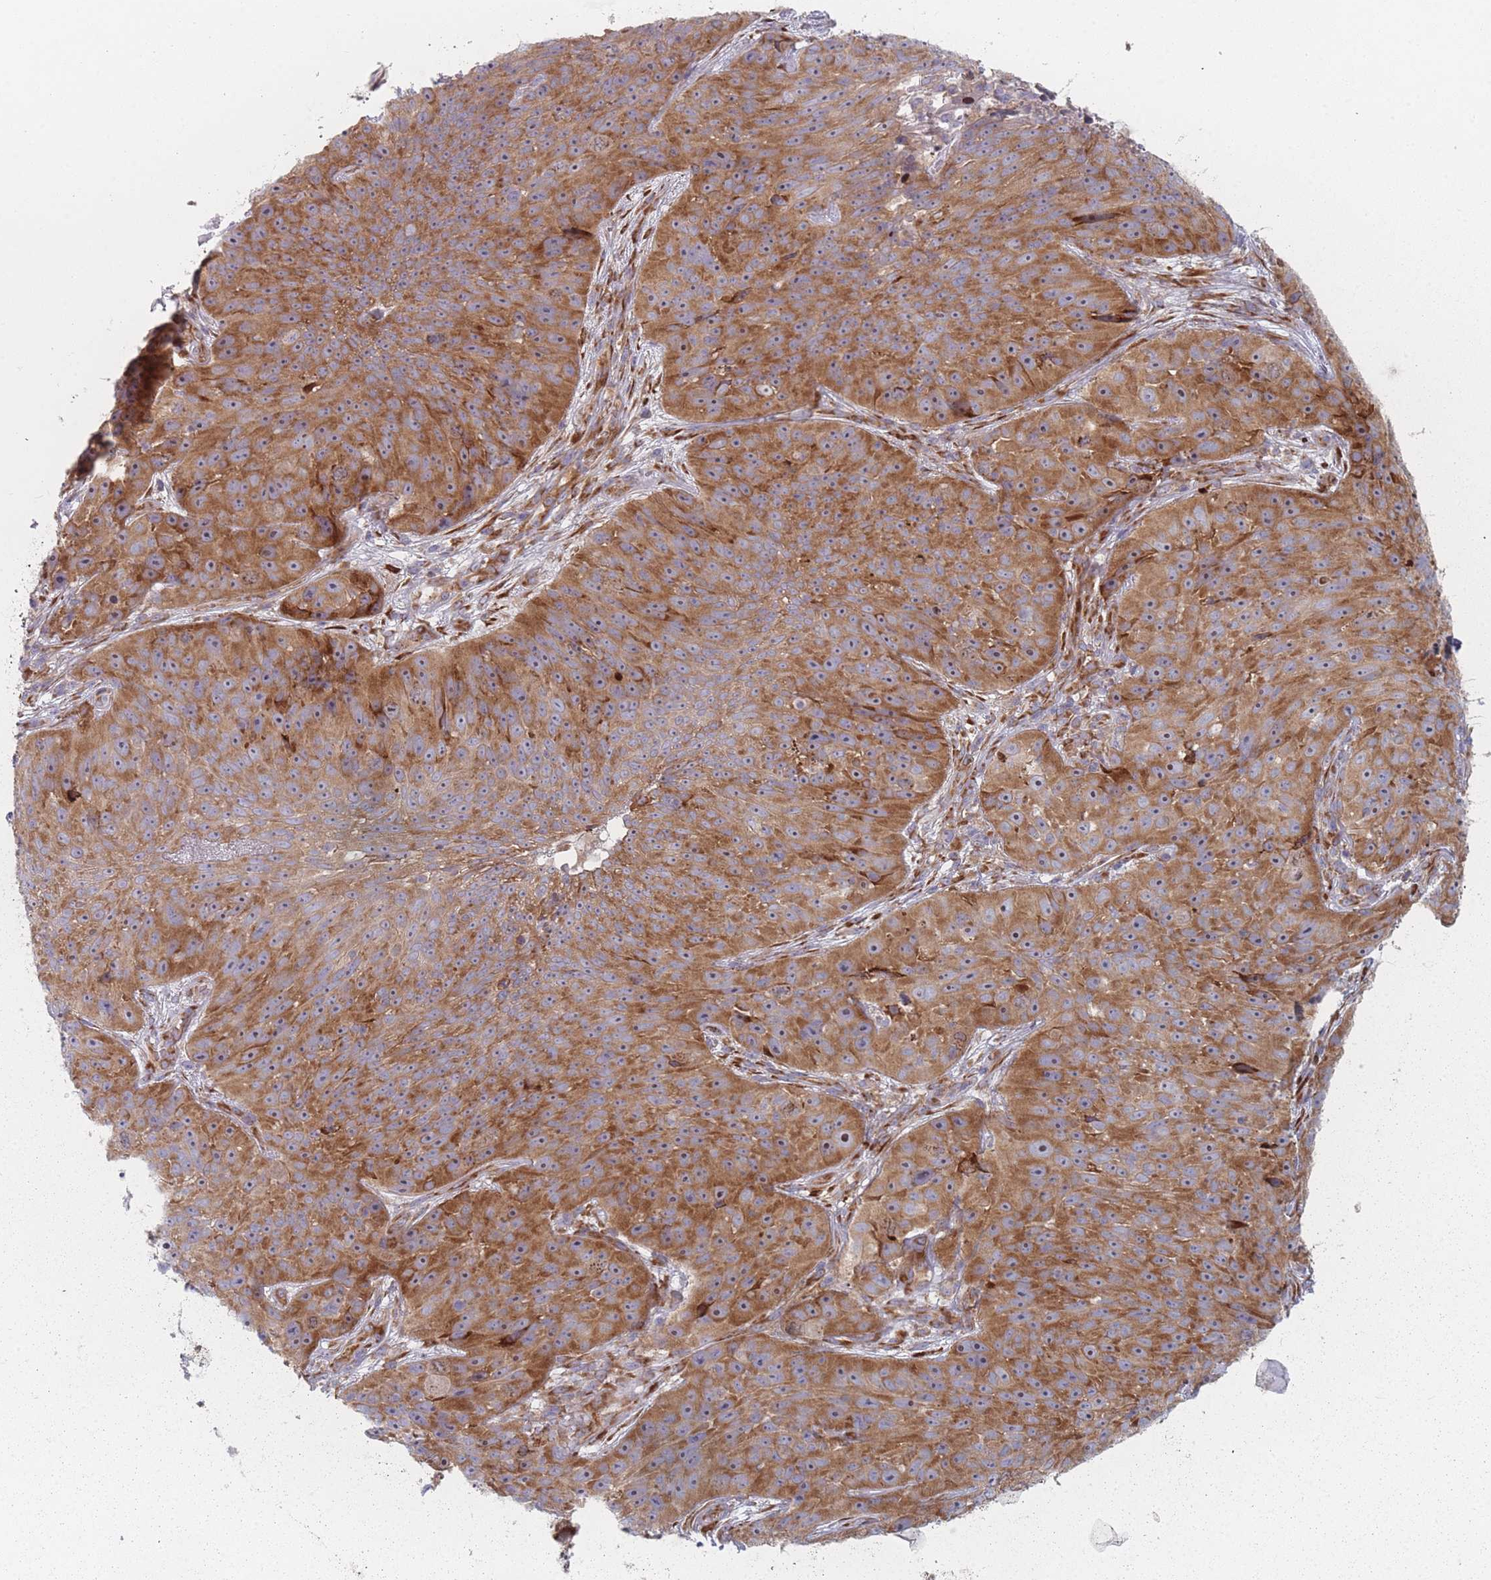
{"staining": {"intensity": "moderate", "quantity": ">75%", "location": "cytoplasmic/membranous,nuclear"}, "tissue": "skin cancer", "cell_type": "Tumor cells", "image_type": "cancer", "snomed": [{"axis": "morphology", "description": "Squamous cell carcinoma, NOS"}, {"axis": "topography", "description": "Skin"}], "caption": "This image demonstrates immunohistochemistry staining of skin cancer (squamous cell carcinoma), with medium moderate cytoplasmic/membranous and nuclear expression in approximately >75% of tumor cells.", "gene": "CACNG5", "patient": {"sex": "female", "age": 87}}